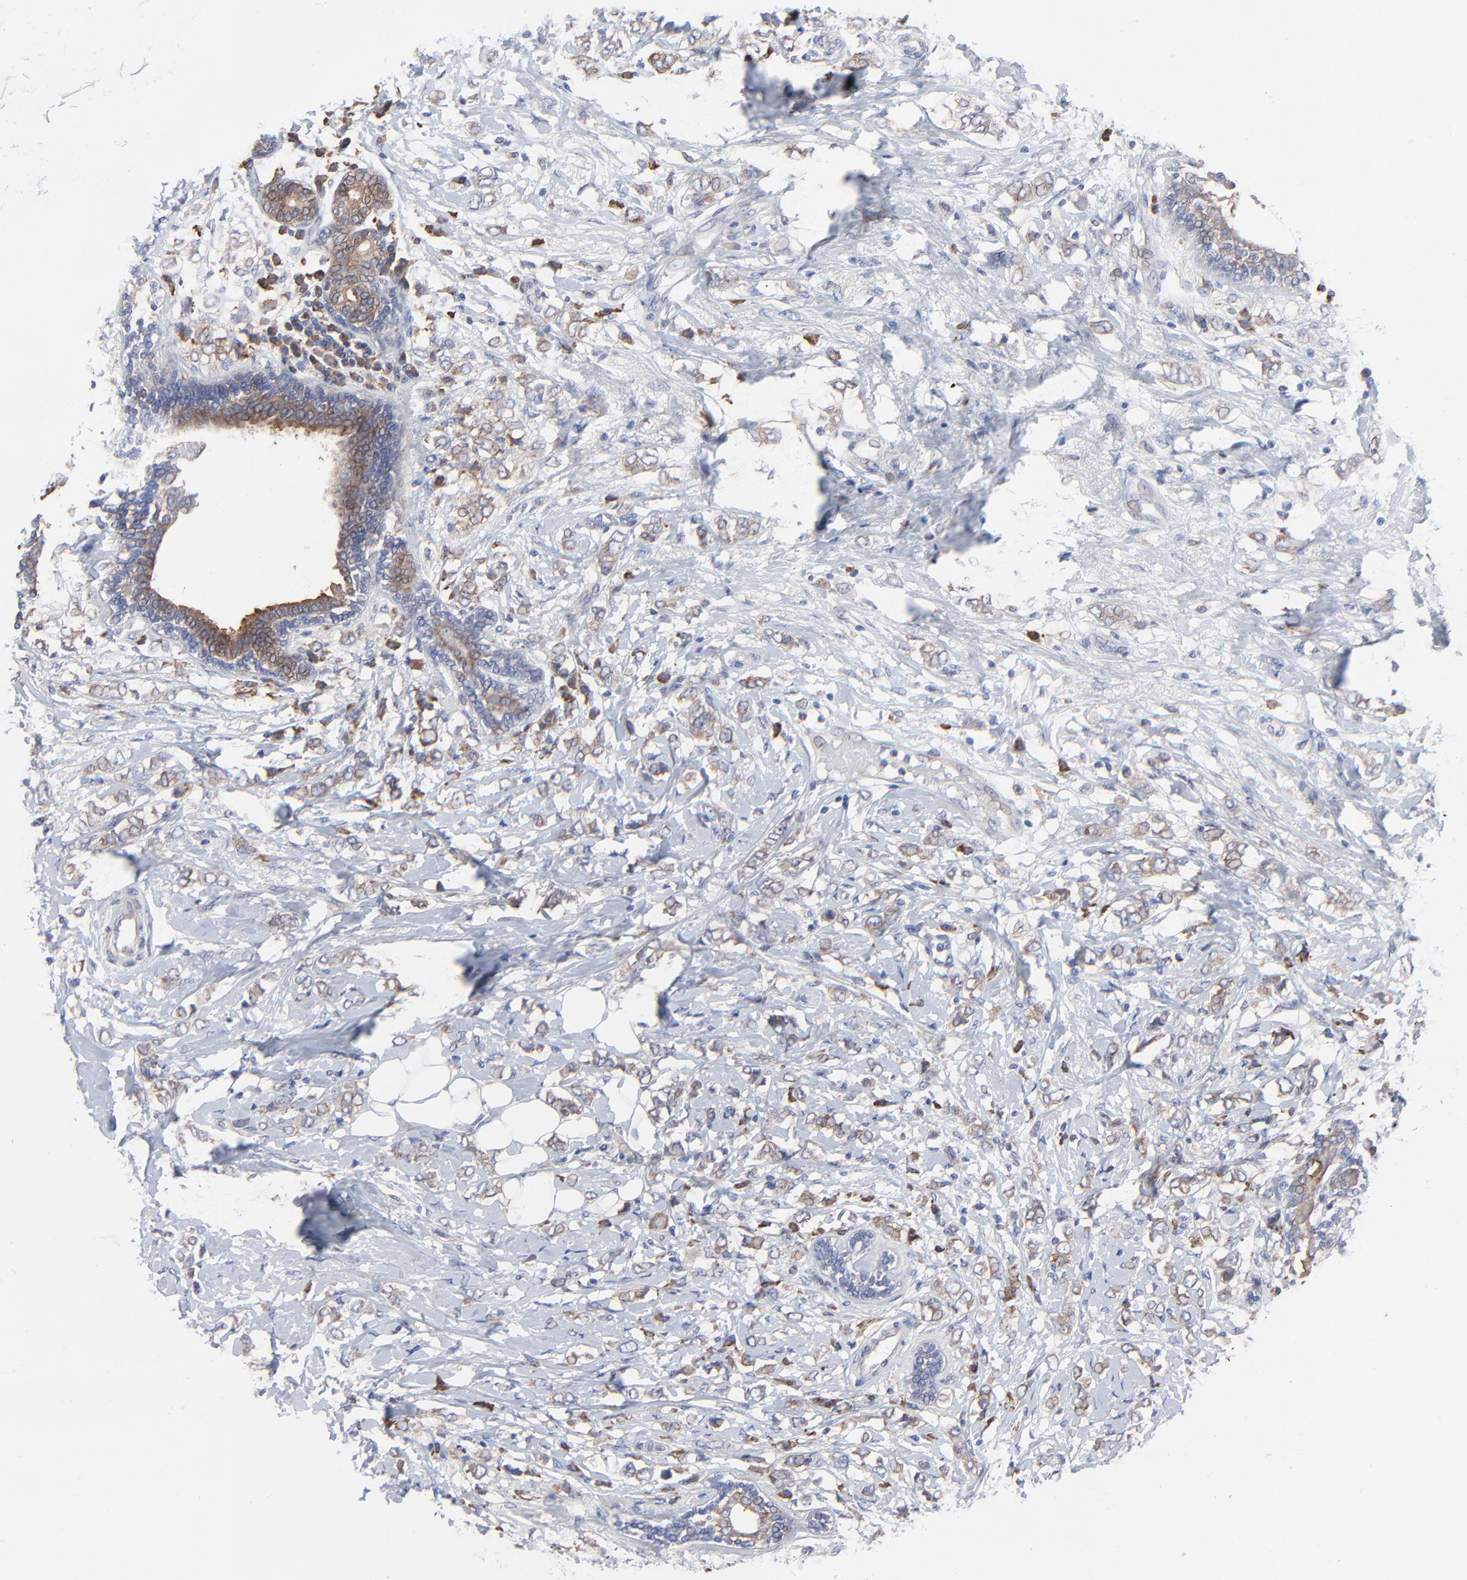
{"staining": {"intensity": "moderate", "quantity": ">75%", "location": "cytoplasmic/membranous"}, "tissue": "breast cancer", "cell_type": "Tumor cells", "image_type": "cancer", "snomed": [{"axis": "morphology", "description": "Normal tissue, NOS"}, {"axis": "morphology", "description": "Lobular carcinoma"}, {"axis": "topography", "description": "Breast"}], "caption": "Tumor cells demonstrate medium levels of moderate cytoplasmic/membranous expression in approximately >75% of cells in human breast lobular carcinoma.", "gene": "PPFIBP2", "patient": {"sex": "female", "age": 47}}